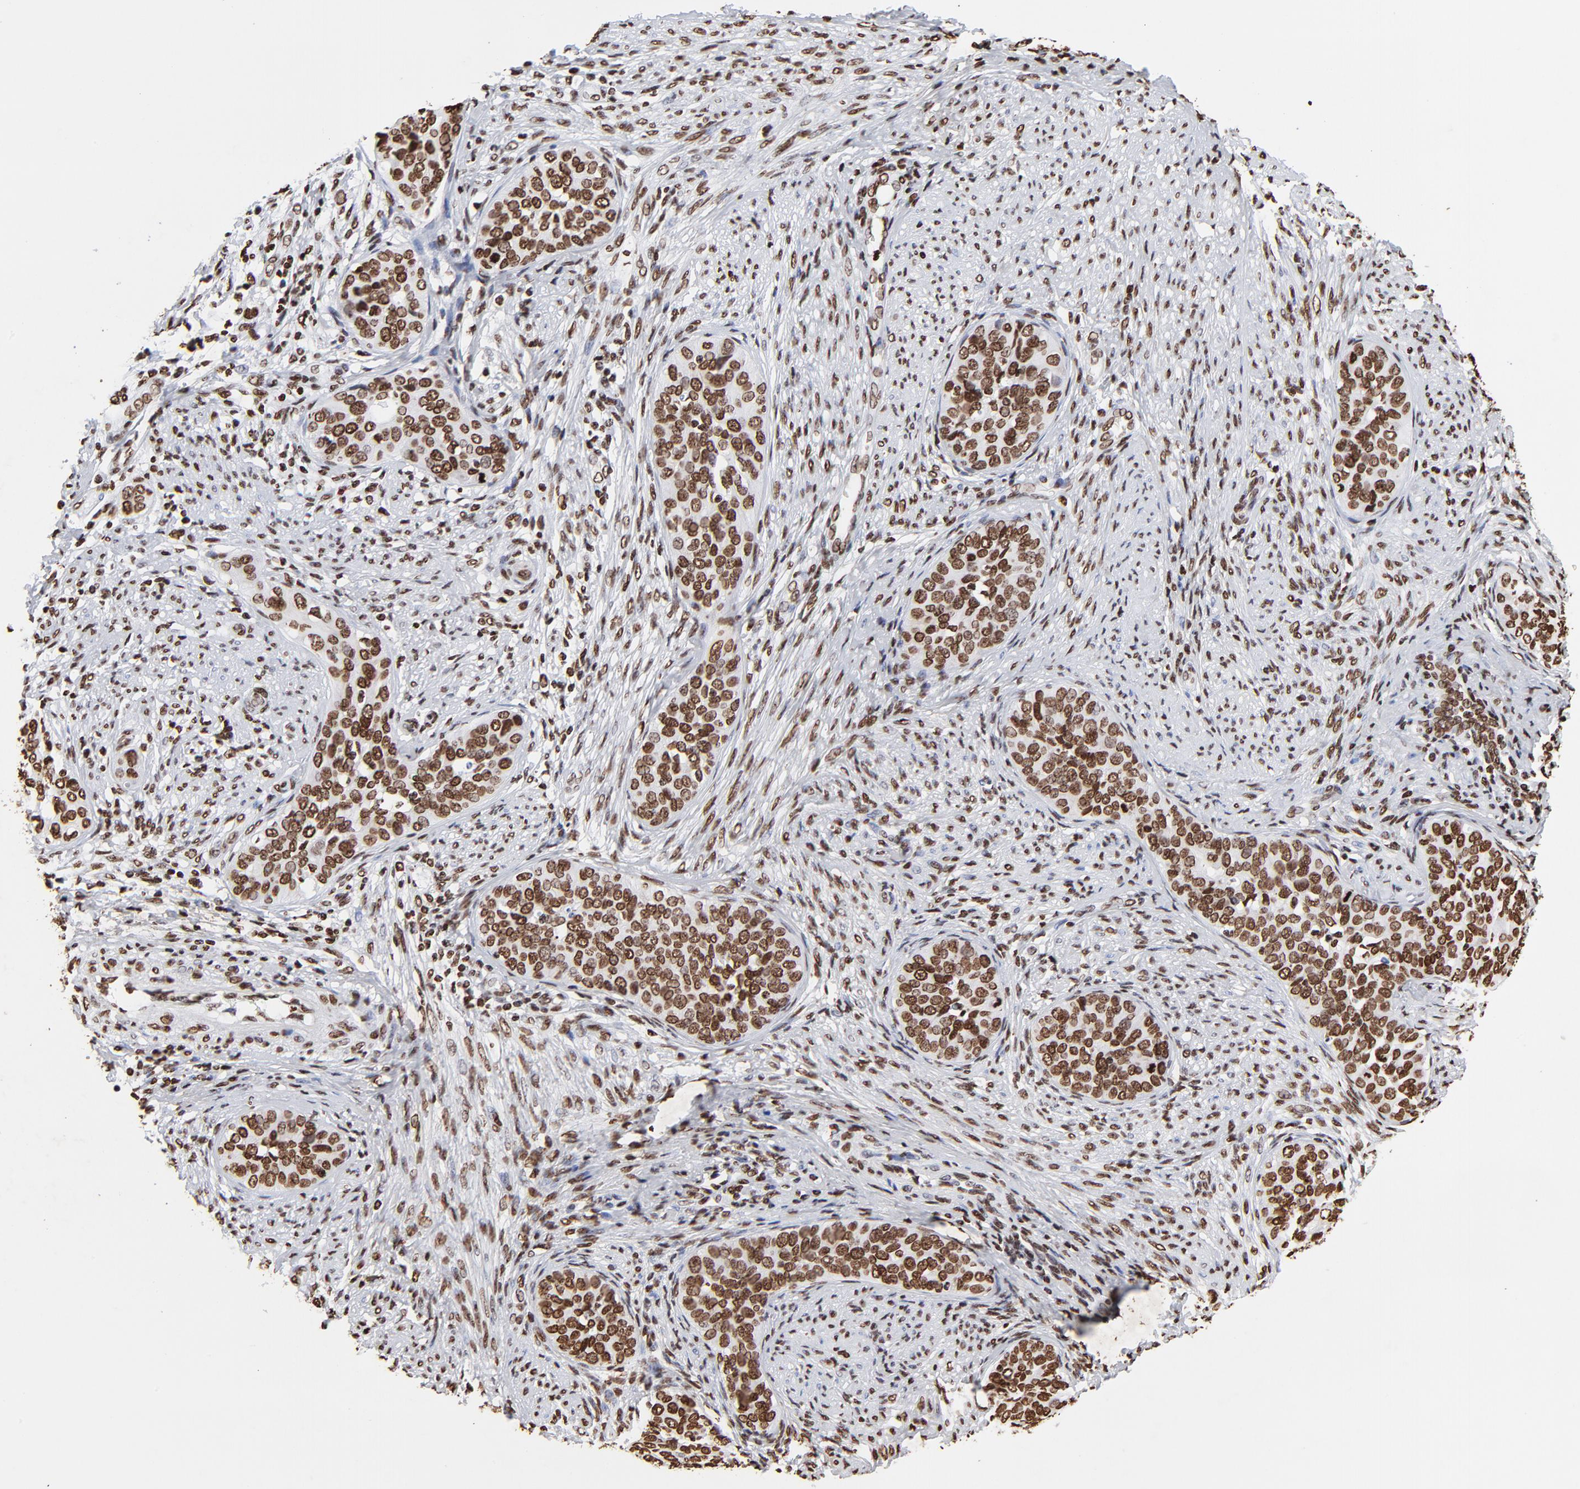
{"staining": {"intensity": "strong", "quantity": ">75%", "location": "nuclear"}, "tissue": "cervical cancer", "cell_type": "Tumor cells", "image_type": "cancer", "snomed": [{"axis": "morphology", "description": "Squamous cell carcinoma, NOS"}, {"axis": "topography", "description": "Cervix"}], "caption": "Tumor cells exhibit high levels of strong nuclear expression in approximately >75% of cells in human cervical cancer.", "gene": "FBH1", "patient": {"sex": "female", "age": 31}}